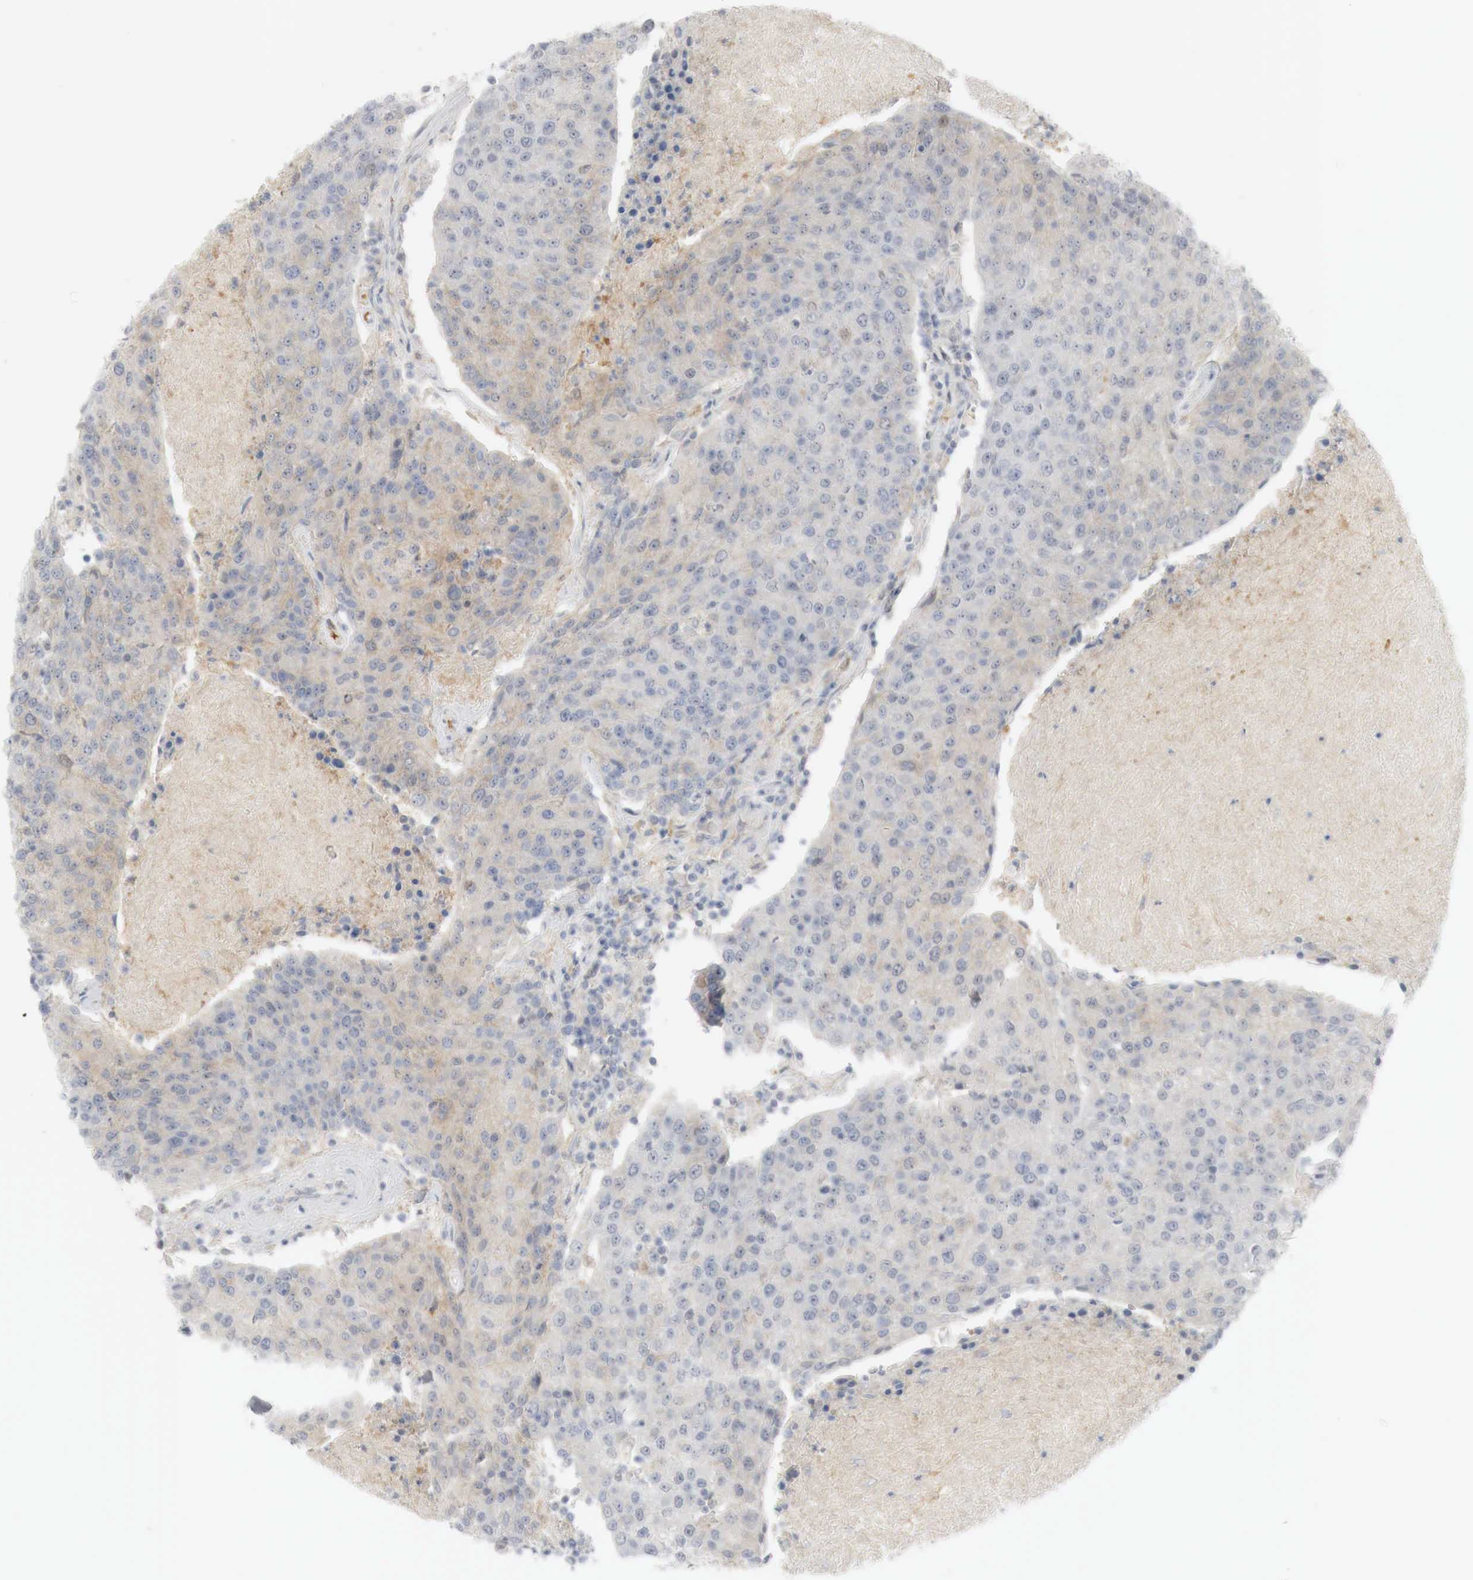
{"staining": {"intensity": "weak", "quantity": "<25%", "location": "cytoplasmic/membranous"}, "tissue": "urothelial cancer", "cell_type": "Tumor cells", "image_type": "cancer", "snomed": [{"axis": "morphology", "description": "Urothelial carcinoma, High grade"}, {"axis": "topography", "description": "Urinary bladder"}], "caption": "Immunohistochemistry (IHC) of urothelial carcinoma (high-grade) displays no staining in tumor cells. (DAB immunohistochemistry (IHC), high magnification).", "gene": "MYC", "patient": {"sex": "female", "age": 85}}